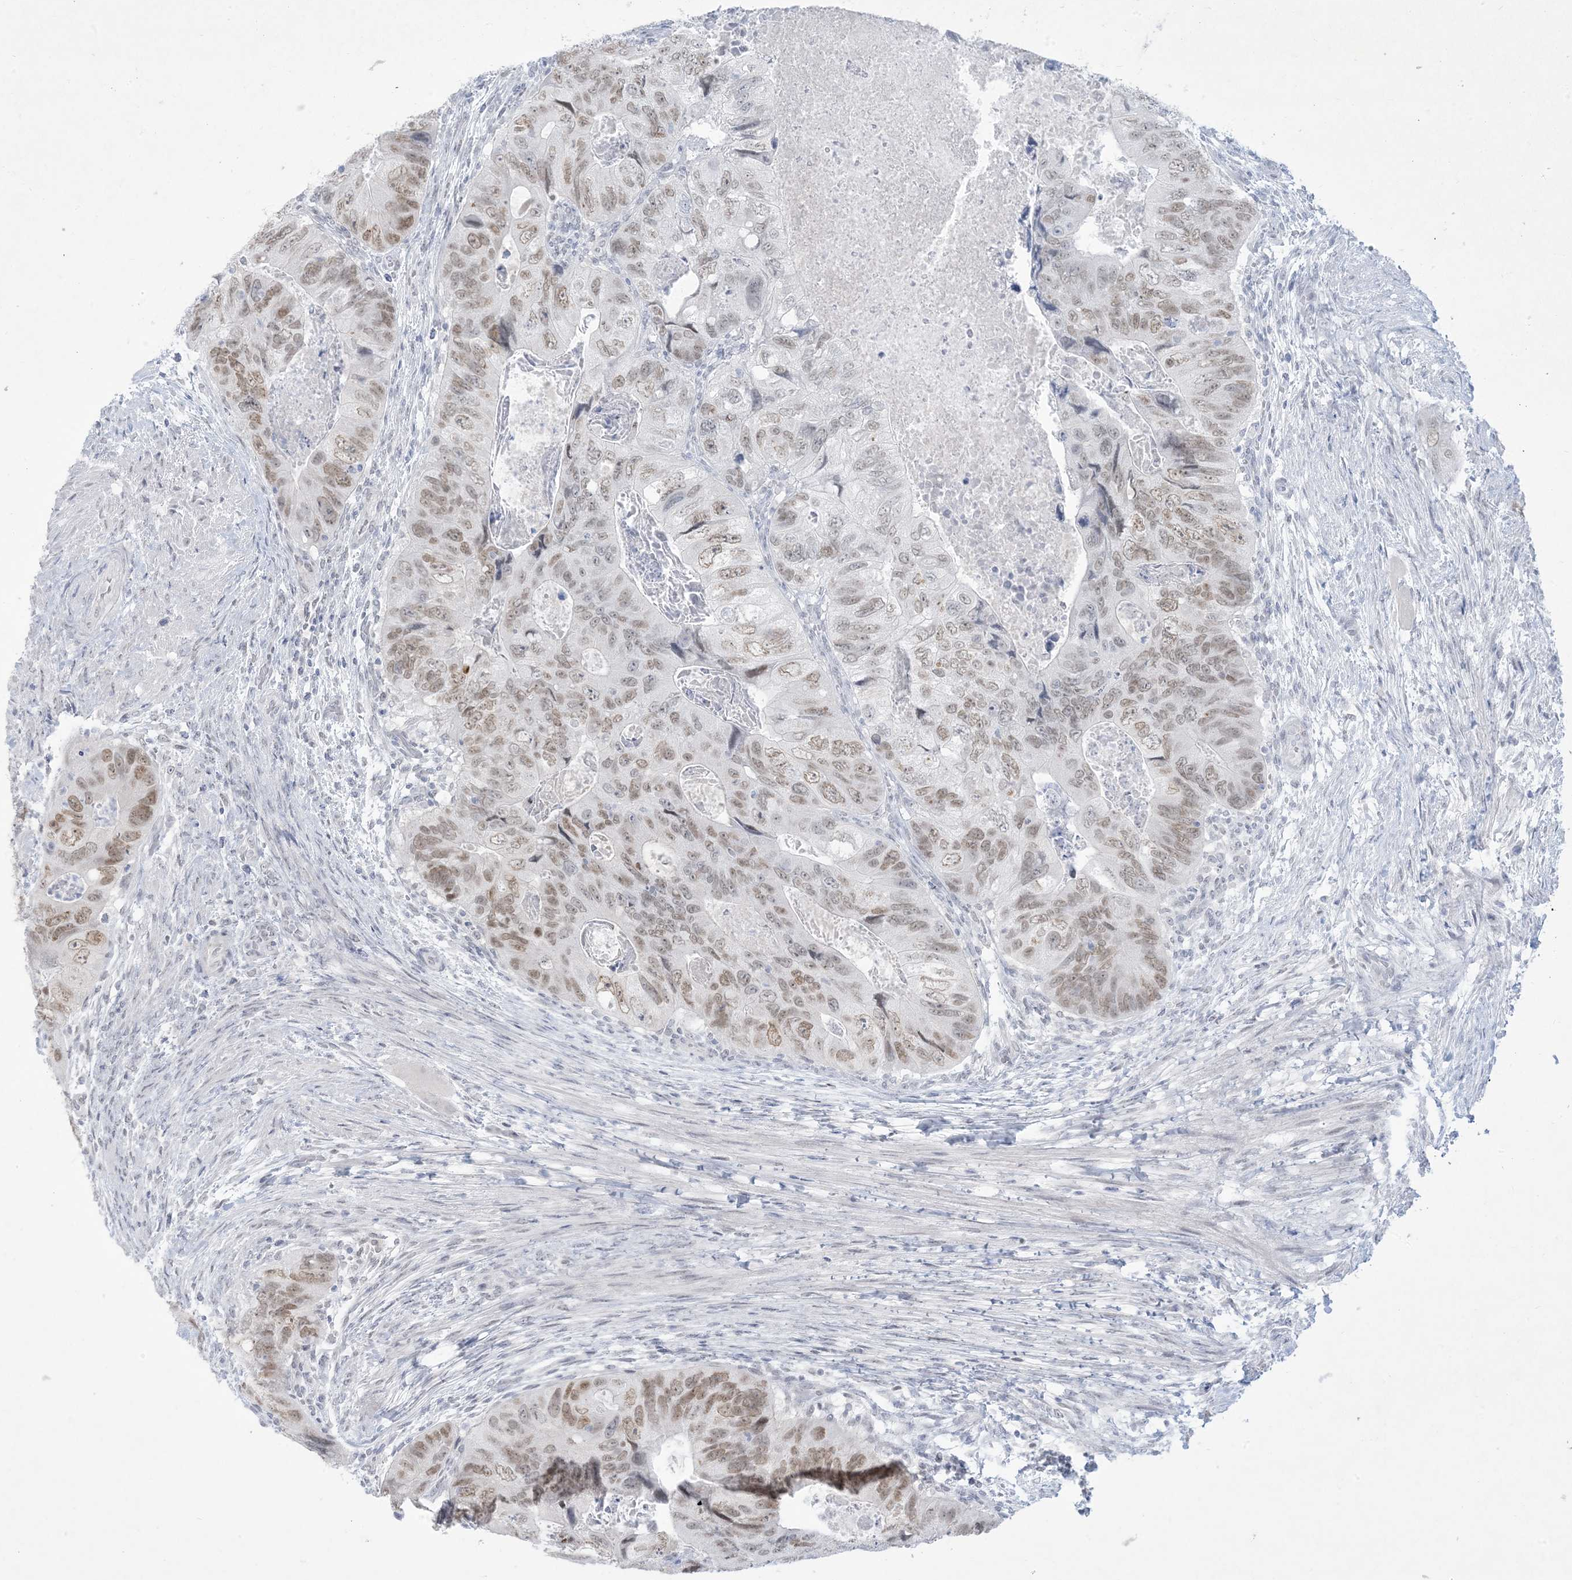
{"staining": {"intensity": "moderate", "quantity": ">75%", "location": "nuclear"}, "tissue": "colorectal cancer", "cell_type": "Tumor cells", "image_type": "cancer", "snomed": [{"axis": "morphology", "description": "Adenocarcinoma, NOS"}, {"axis": "topography", "description": "Rectum"}], "caption": "IHC image of human colorectal adenocarcinoma stained for a protein (brown), which demonstrates medium levels of moderate nuclear expression in about >75% of tumor cells.", "gene": "HOMEZ", "patient": {"sex": "male", "age": 63}}